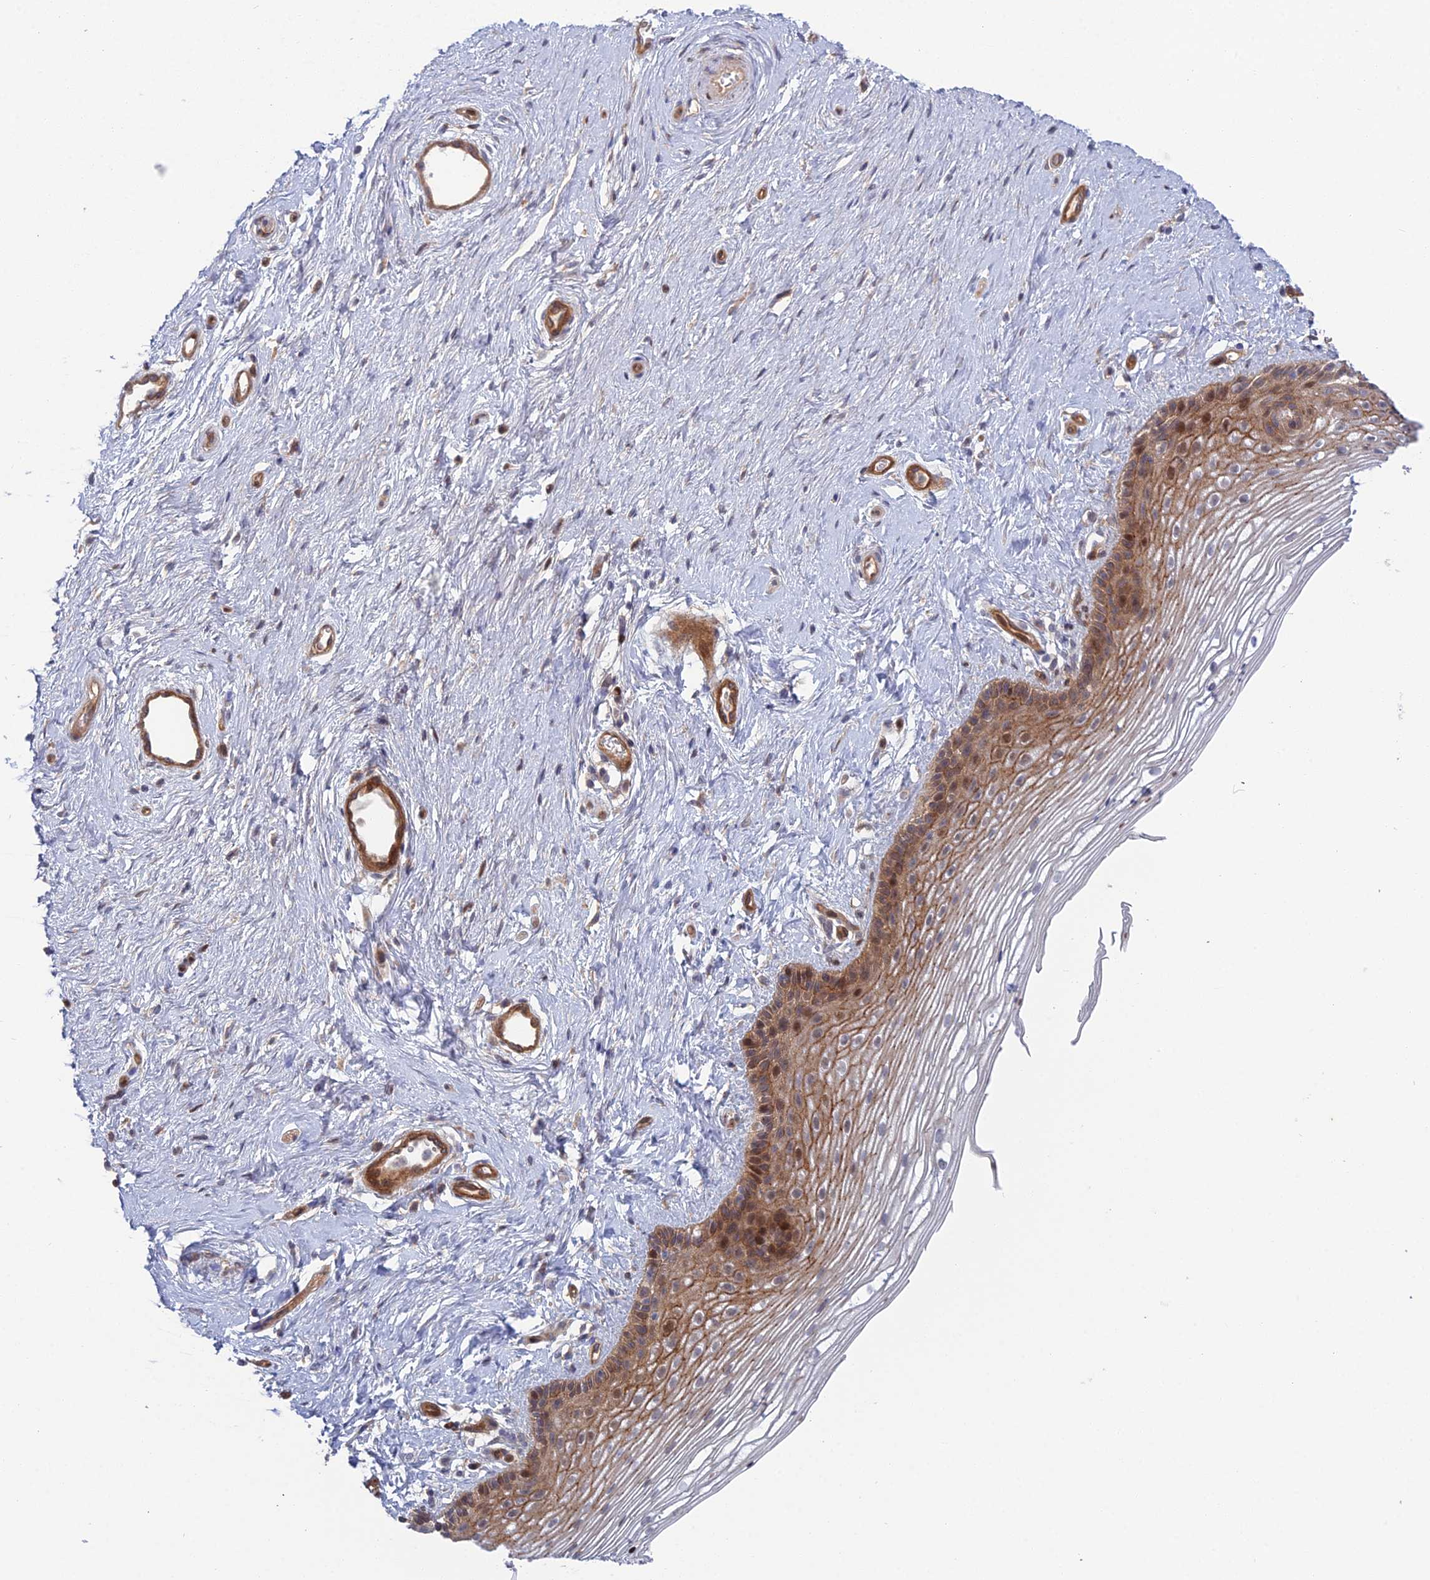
{"staining": {"intensity": "strong", "quantity": "25%-75%", "location": "cytoplasmic/membranous,nuclear"}, "tissue": "vagina", "cell_type": "Squamous epithelial cells", "image_type": "normal", "snomed": [{"axis": "morphology", "description": "Normal tissue, NOS"}, {"axis": "topography", "description": "Vagina"}], "caption": "This is an image of immunohistochemistry (IHC) staining of unremarkable vagina, which shows strong staining in the cytoplasmic/membranous,nuclear of squamous epithelial cells.", "gene": "ABHD1", "patient": {"sex": "female", "age": 46}}